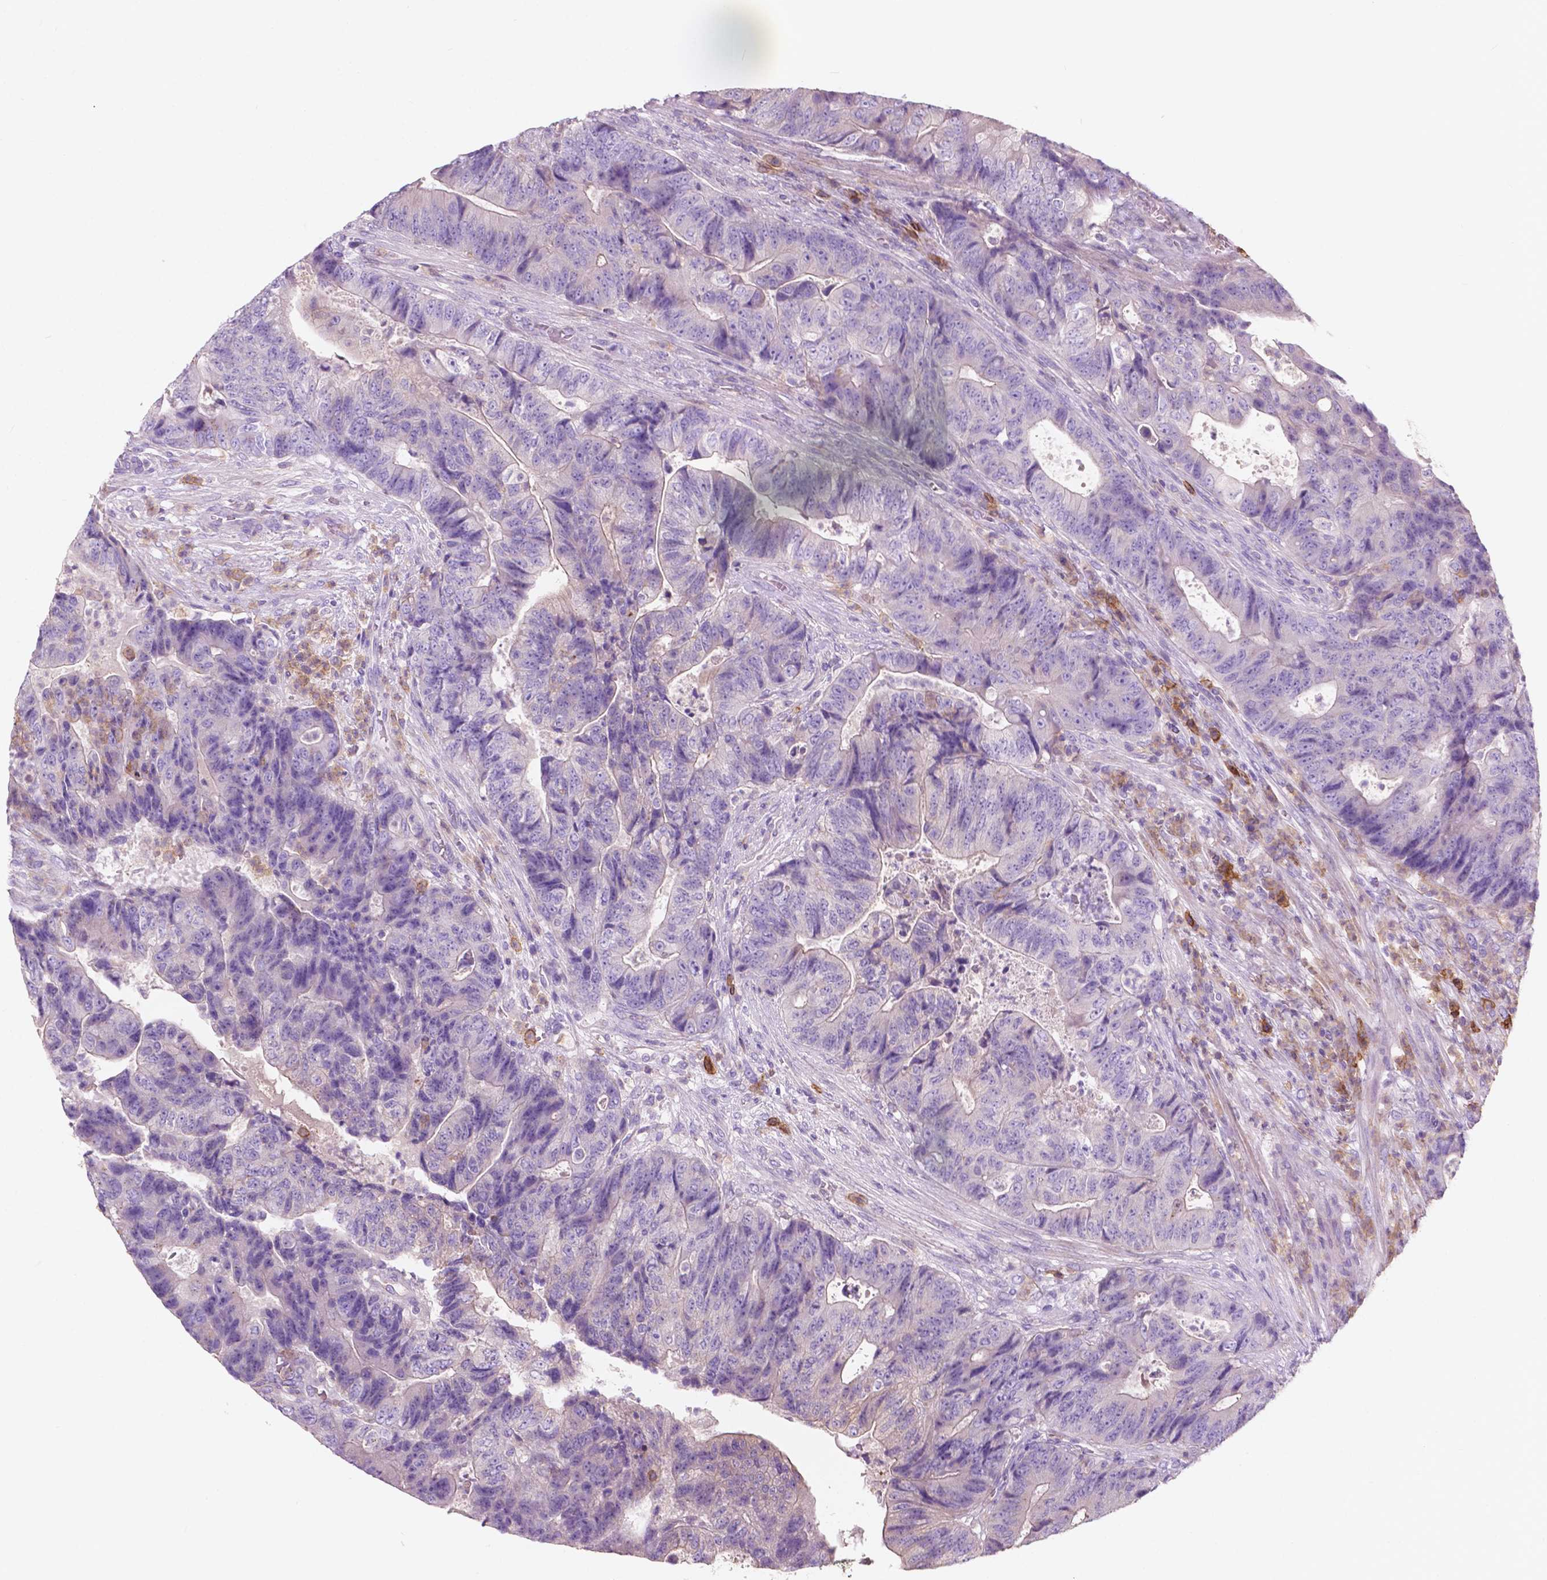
{"staining": {"intensity": "negative", "quantity": "none", "location": "none"}, "tissue": "colorectal cancer", "cell_type": "Tumor cells", "image_type": "cancer", "snomed": [{"axis": "morphology", "description": "Normal tissue, NOS"}, {"axis": "morphology", "description": "Adenocarcinoma, NOS"}, {"axis": "topography", "description": "Colon"}], "caption": "DAB (3,3'-diaminobenzidine) immunohistochemical staining of colorectal adenocarcinoma reveals no significant staining in tumor cells.", "gene": "SEMA4A", "patient": {"sex": "female", "age": 48}}